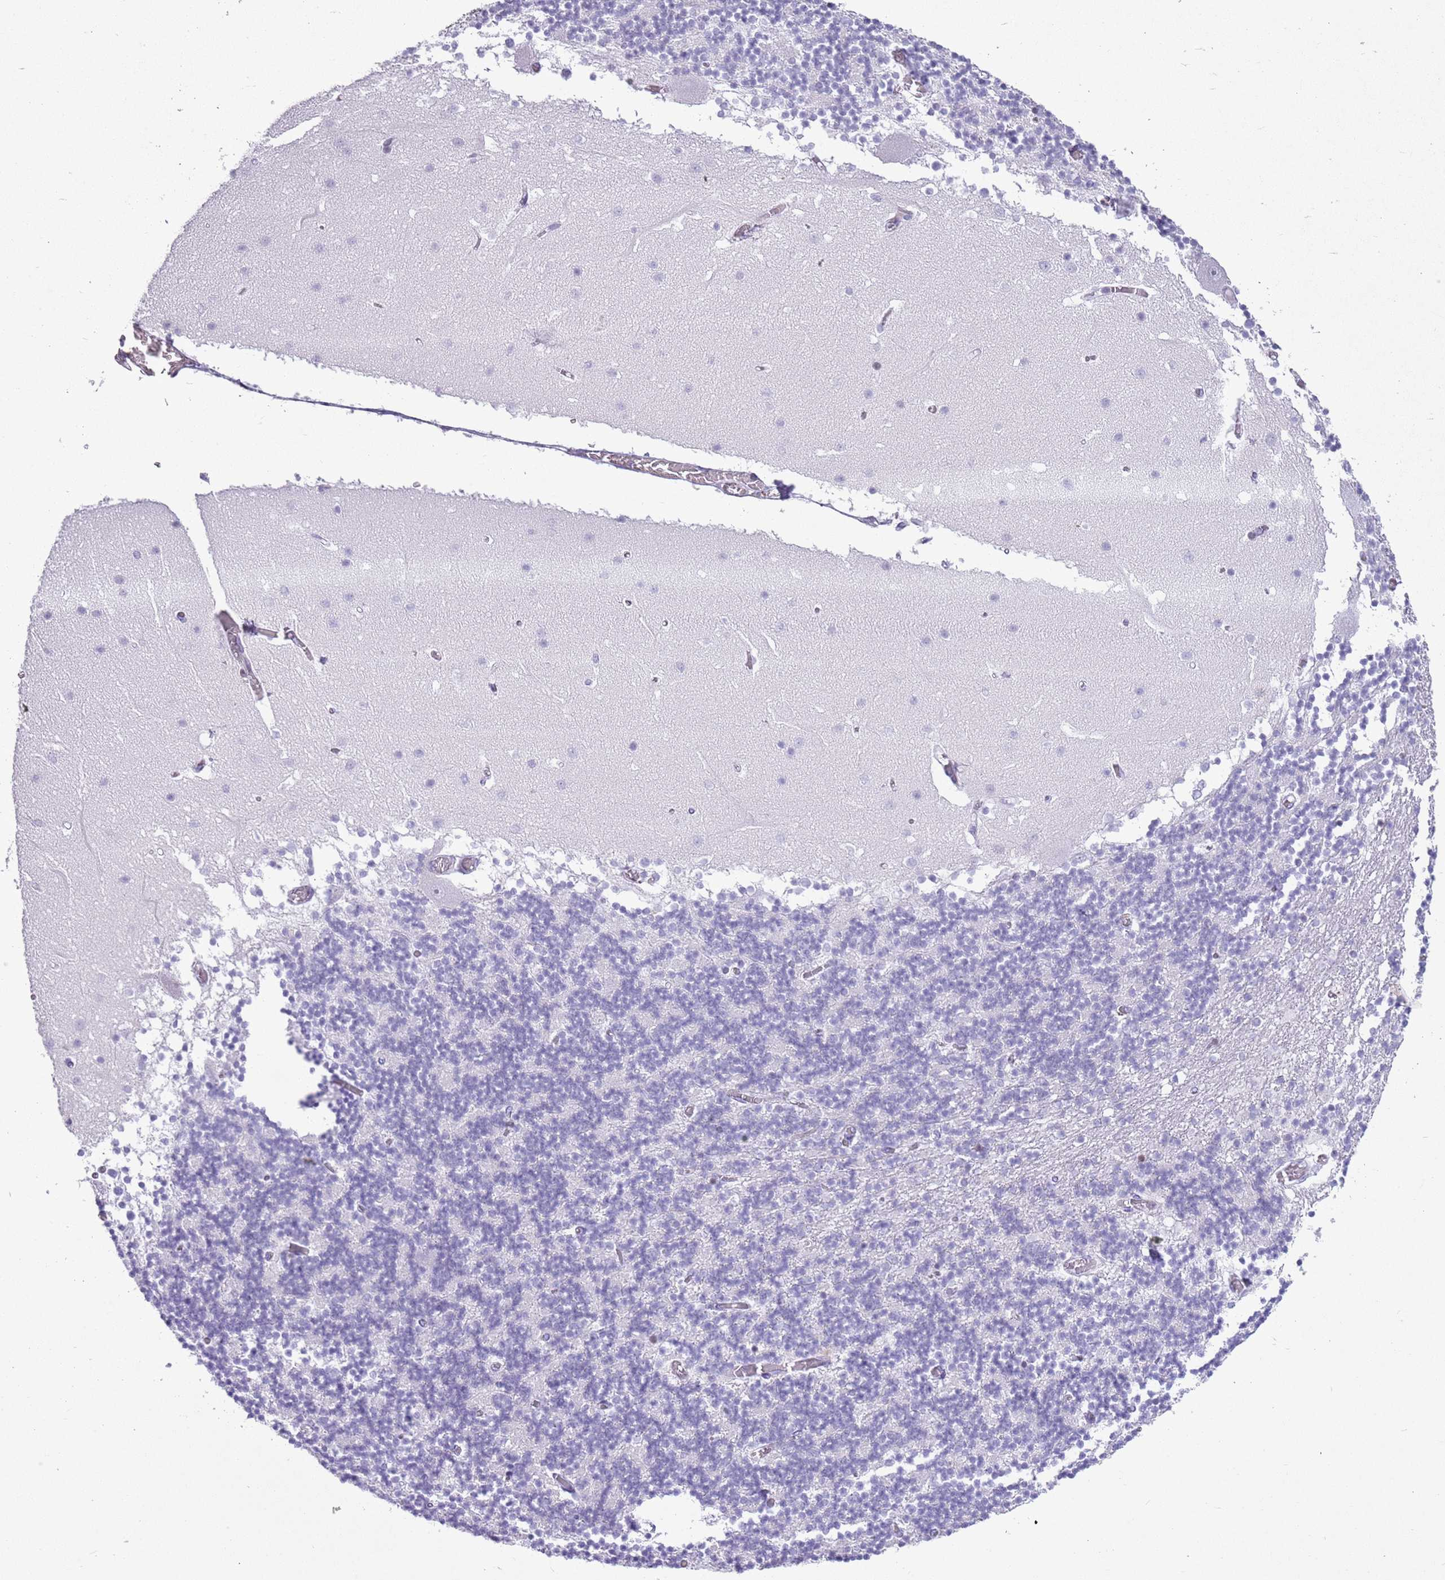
{"staining": {"intensity": "negative", "quantity": "none", "location": "none"}, "tissue": "cerebellum", "cell_type": "Cells in granular layer", "image_type": "normal", "snomed": [{"axis": "morphology", "description": "Normal tissue, NOS"}, {"axis": "topography", "description": "Cerebellum"}], "caption": "Immunohistochemistry of unremarkable cerebellum reveals no positivity in cells in granular layer.", "gene": "ASIP", "patient": {"sex": "female", "age": 28}}